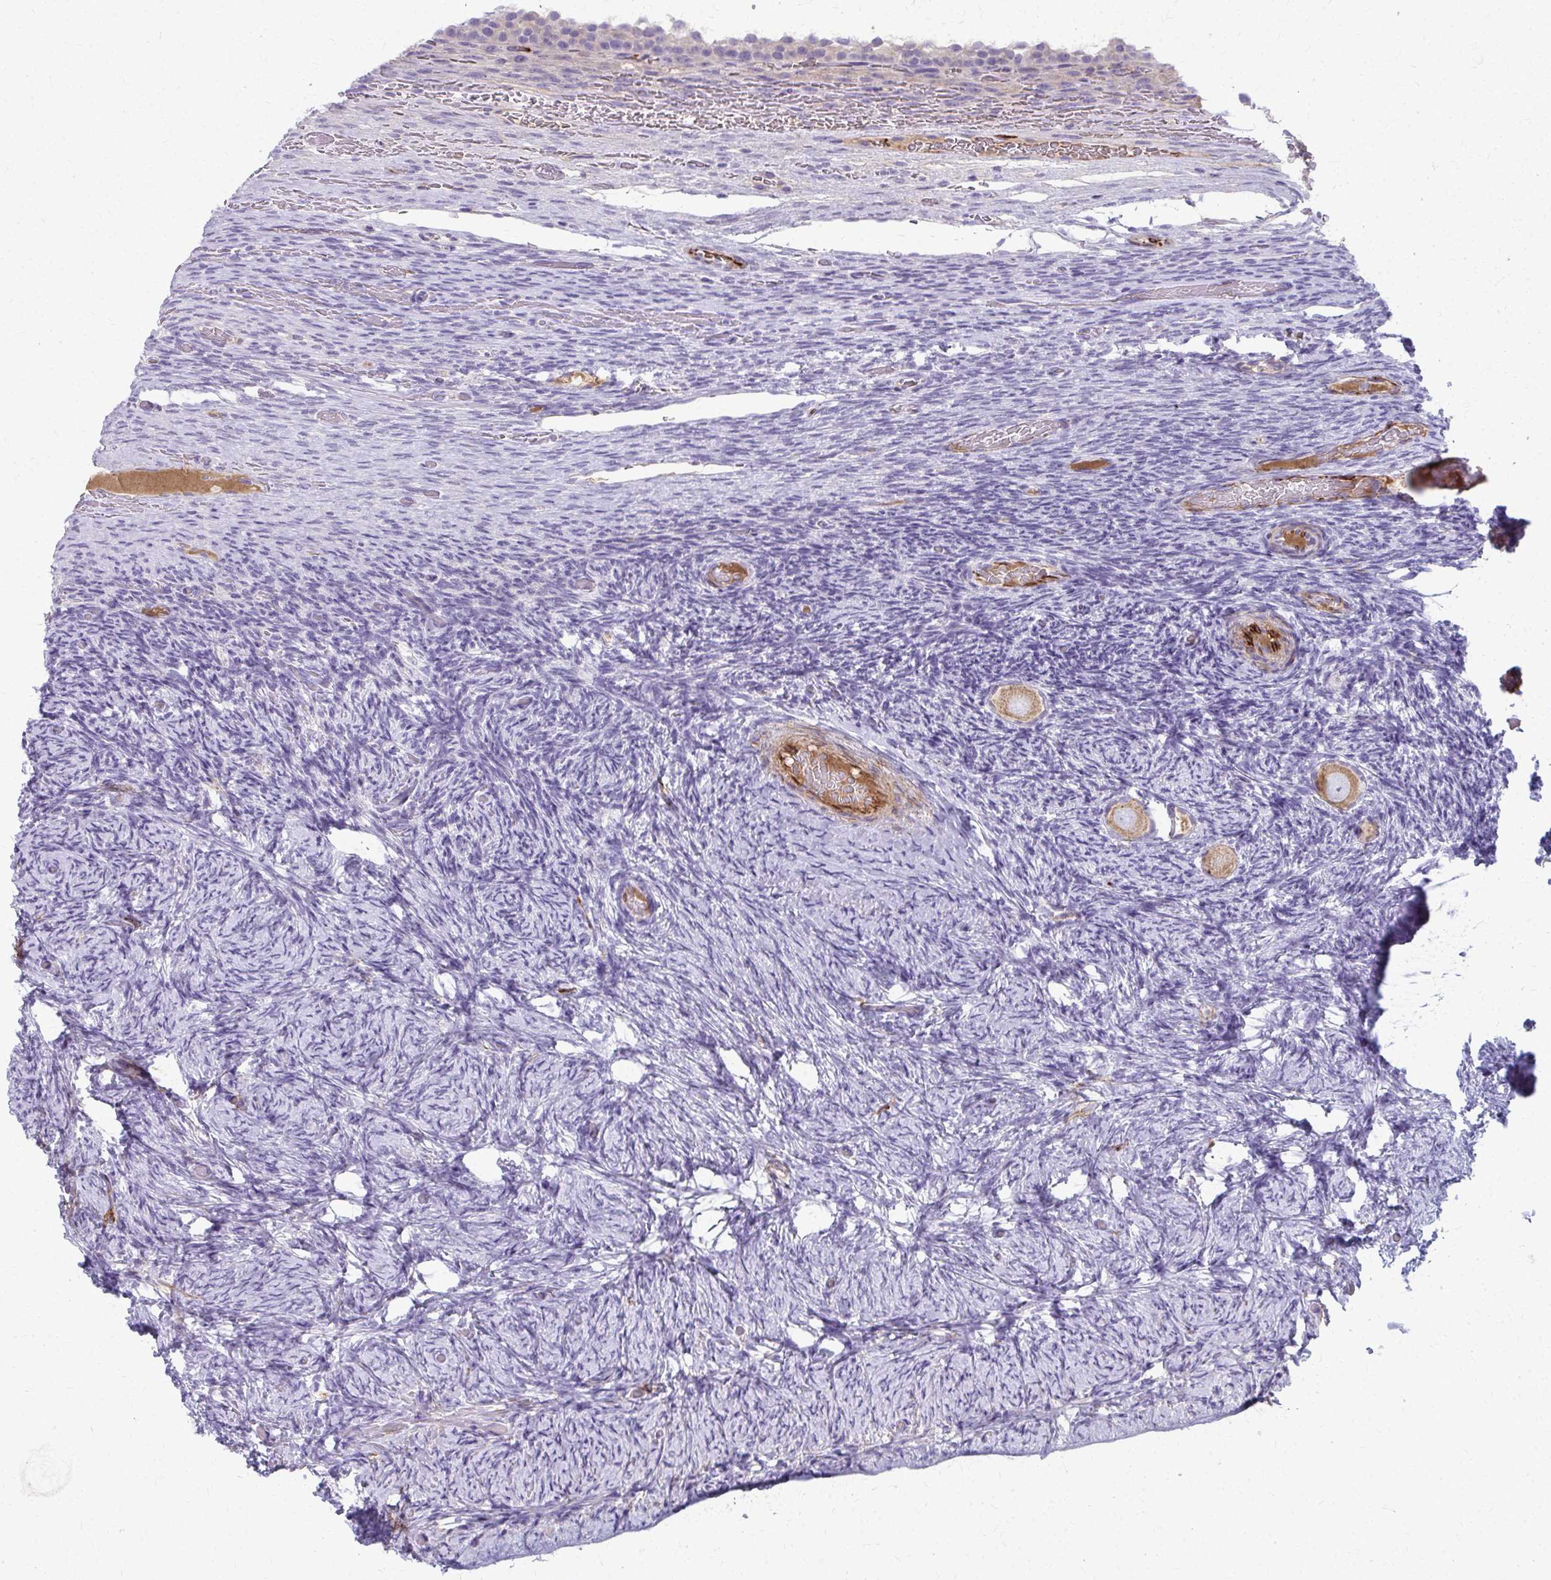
{"staining": {"intensity": "moderate", "quantity": ">75%", "location": "cytoplasmic/membranous"}, "tissue": "ovary", "cell_type": "Follicle cells", "image_type": "normal", "snomed": [{"axis": "morphology", "description": "Normal tissue, NOS"}, {"axis": "topography", "description": "Ovary"}], "caption": "Normal ovary was stained to show a protein in brown. There is medium levels of moderate cytoplasmic/membranous positivity in about >75% of follicle cells. Nuclei are stained in blue.", "gene": "ADIPOQ", "patient": {"sex": "female", "age": 34}}